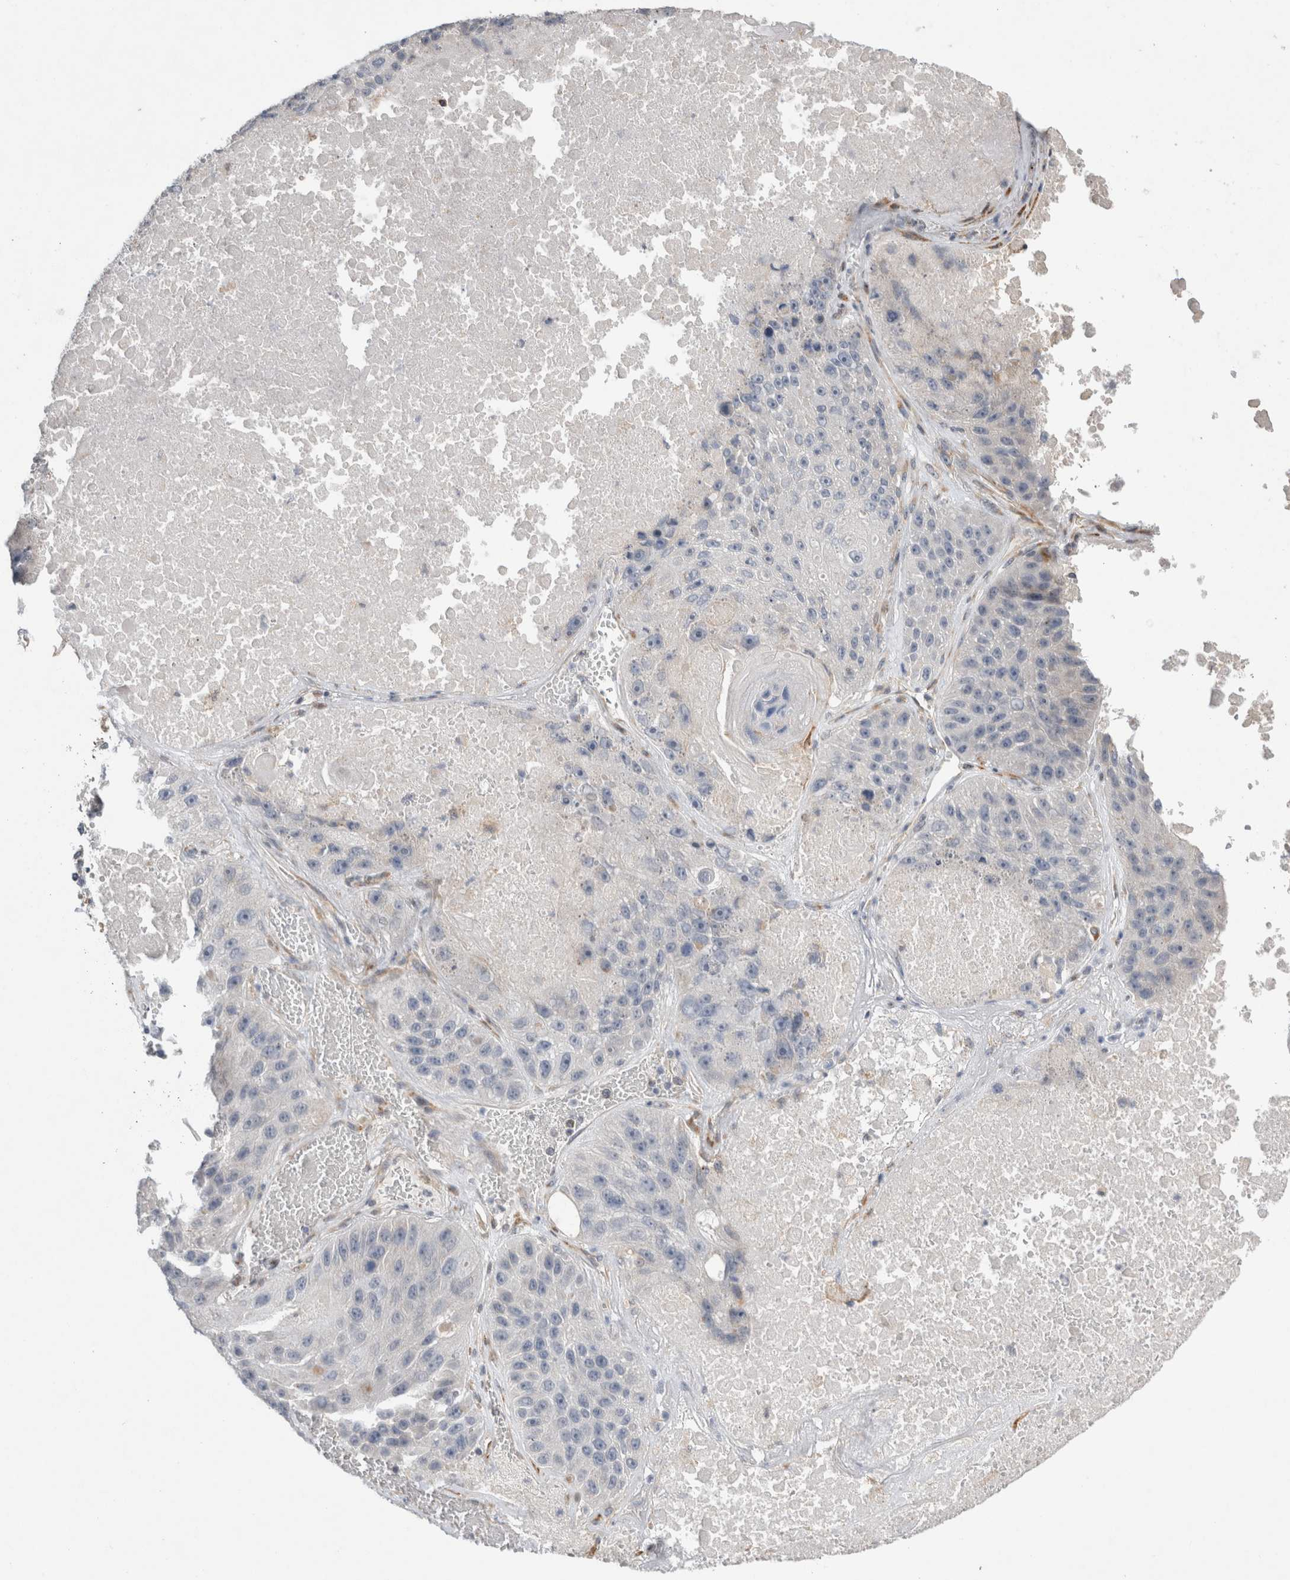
{"staining": {"intensity": "negative", "quantity": "none", "location": "none"}, "tissue": "lung cancer", "cell_type": "Tumor cells", "image_type": "cancer", "snomed": [{"axis": "morphology", "description": "Squamous cell carcinoma, NOS"}, {"axis": "topography", "description": "Lung"}], "caption": "IHC image of lung cancer (squamous cell carcinoma) stained for a protein (brown), which exhibits no expression in tumor cells.", "gene": "TRMT9B", "patient": {"sex": "male", "age": 61}}